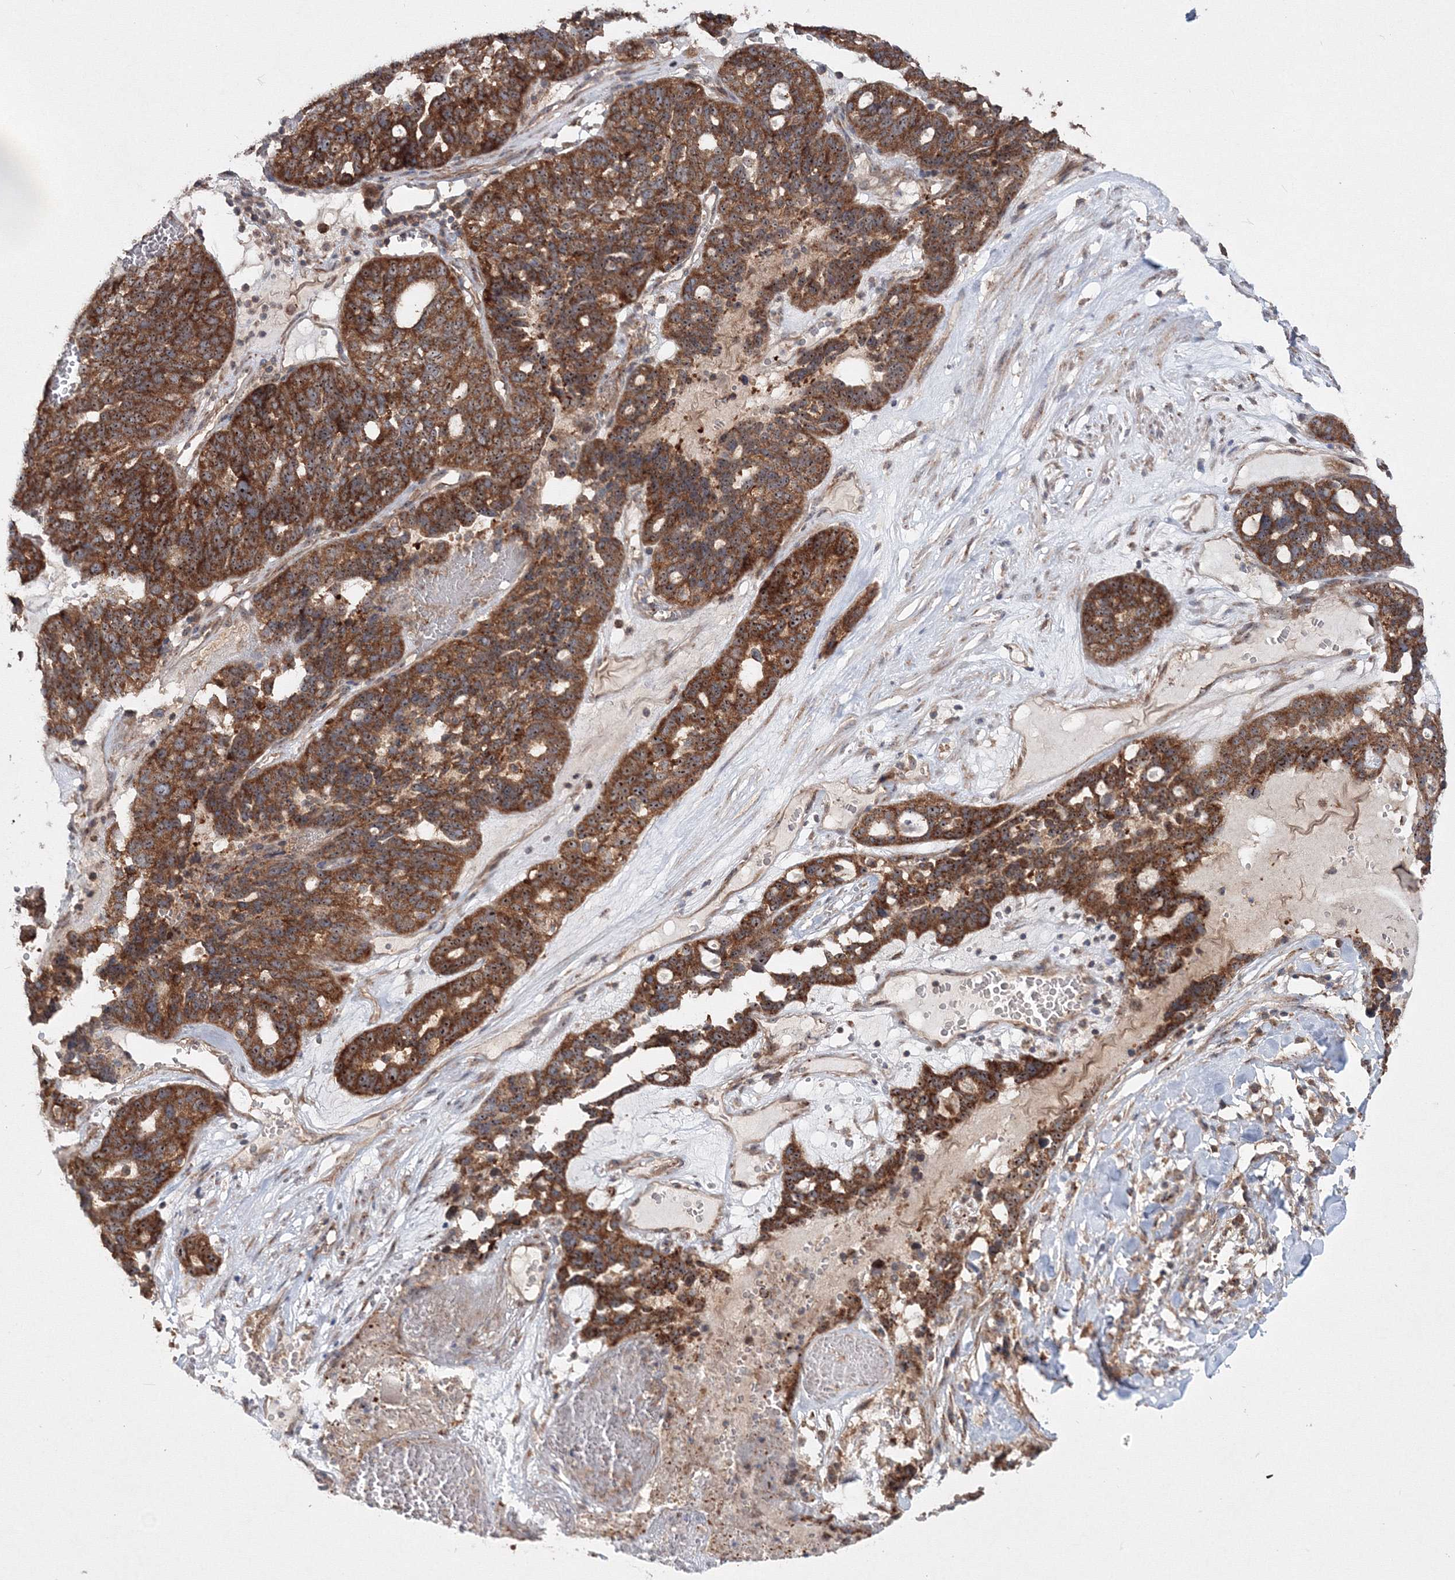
{"staining": {"intensity": "strong", "quantity": ">75%", "location": "cytoplasmic/membranous,nuclear"}, "tissue": "ovarian cancer", "cell_type": "Tumor cells", "image_type": "cancer", "snomed": [{"axis": "morphology", "description": "Cystadenocarcinoma, serous, NOS"}, {"axis": "topography", "description": "Ovary"}], "caption": "An immunohistochemistry (IHC) micrograph of neoplastic tissue is shown. Protein staining in brown highlights strong cytoplasmic/membranous and nuclear positivity in ovarian serous cystadenocarcinoma within tumor cells.", "gene": "PEX13", "patient": {"sex": "female", "age": 59}}